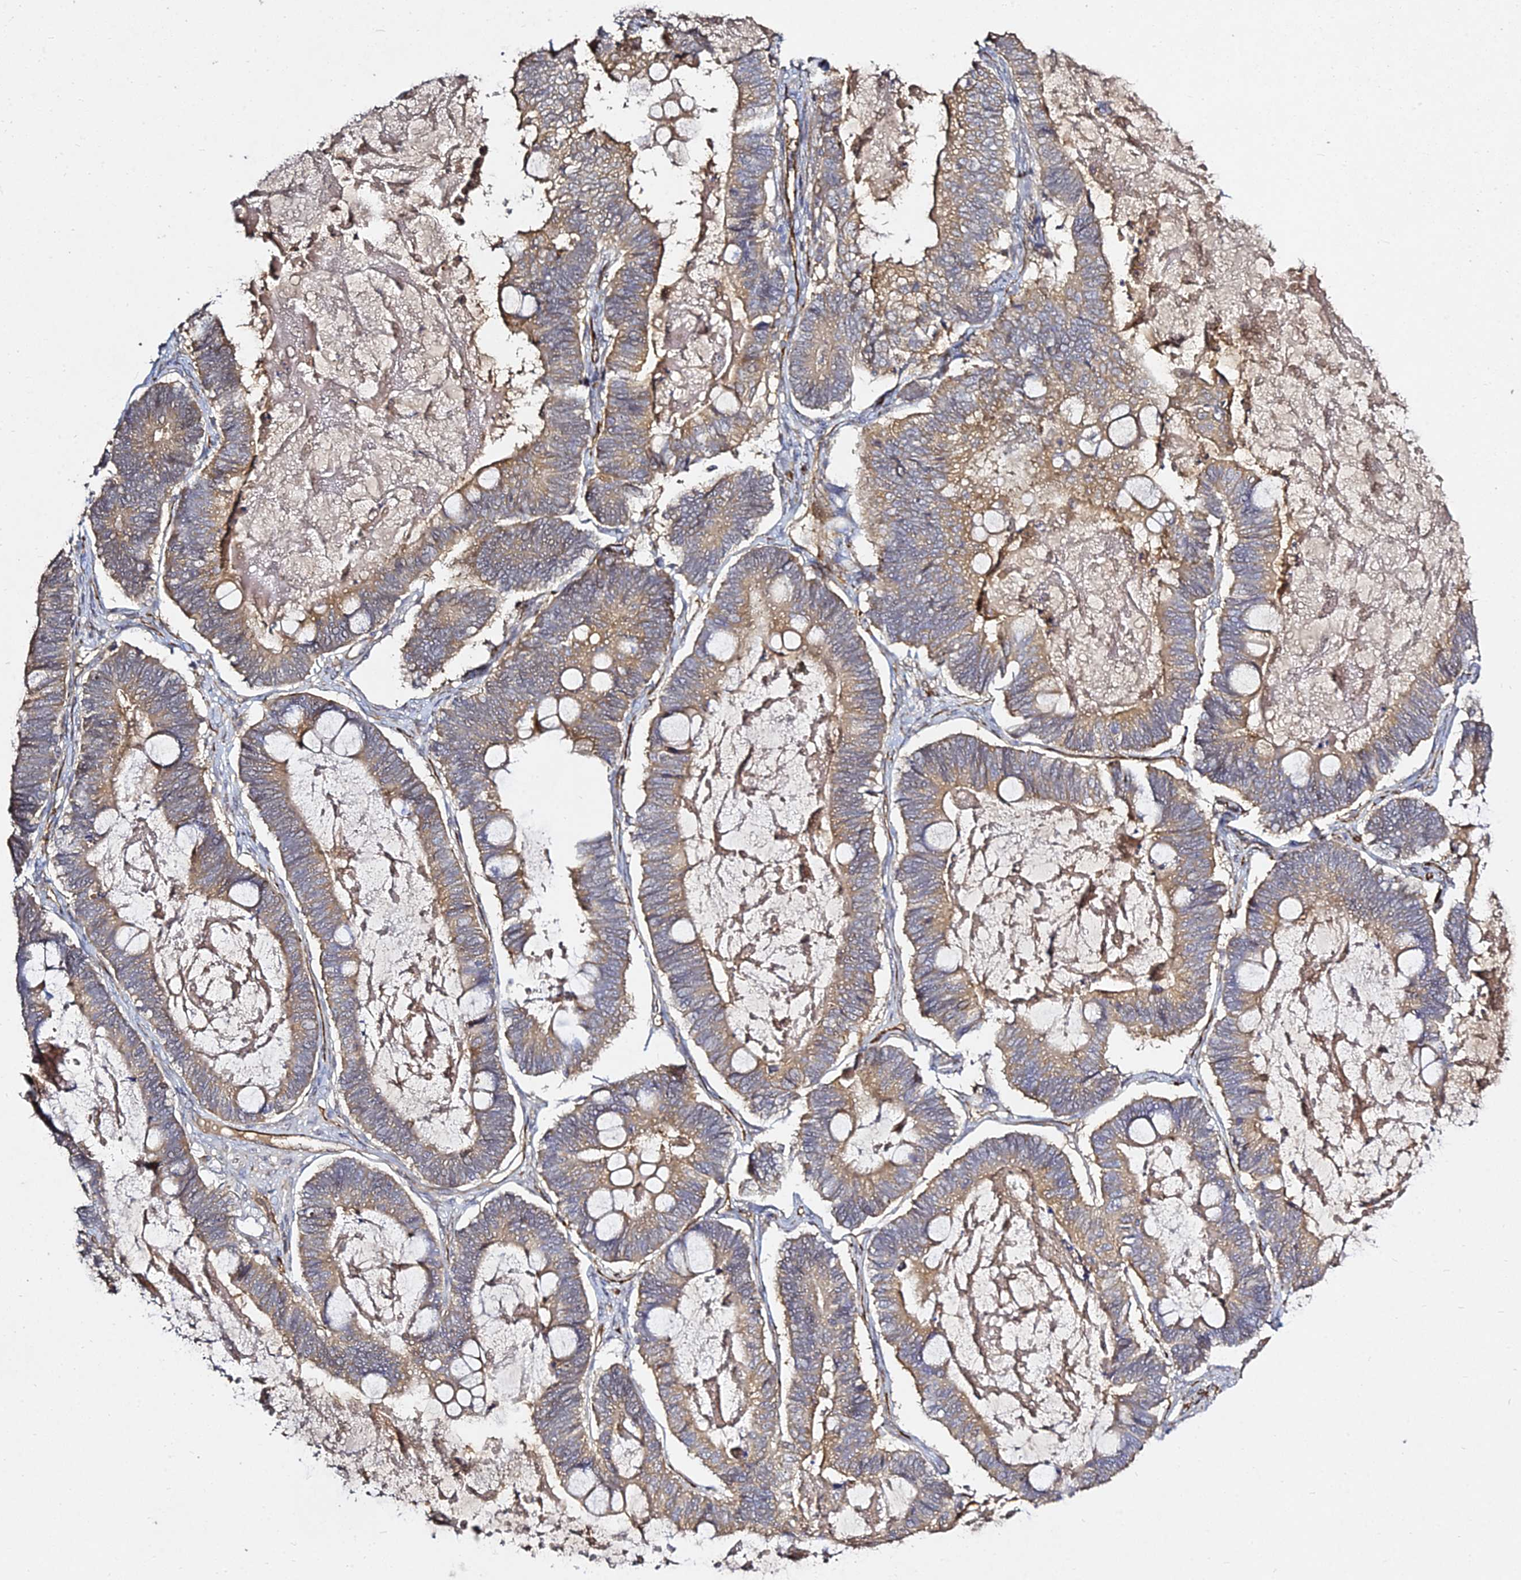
{"staining": {"intensity": "moderate", "quantity": "25%-75%", "location": "cytoplasmic/membranous"}, "tissue": "ovarian cancer", "cell_type": "Tumor cells", "image_type": "cancer", "snomed": [{"axis": "morphology", "description": "Cystadenocarcinoma, mucinous, NOS"}, {"axis": "topography", "description": "Ovary"}], "caption": "Moderate cytoplasmic/membranous protein expression is appreciated in approximately 25%-75% of tumor cells in mucinous cystadenocarcinoma (ovarian).", "gene": "GRTP1", "patient": {"sex": "female", "age": 61}}